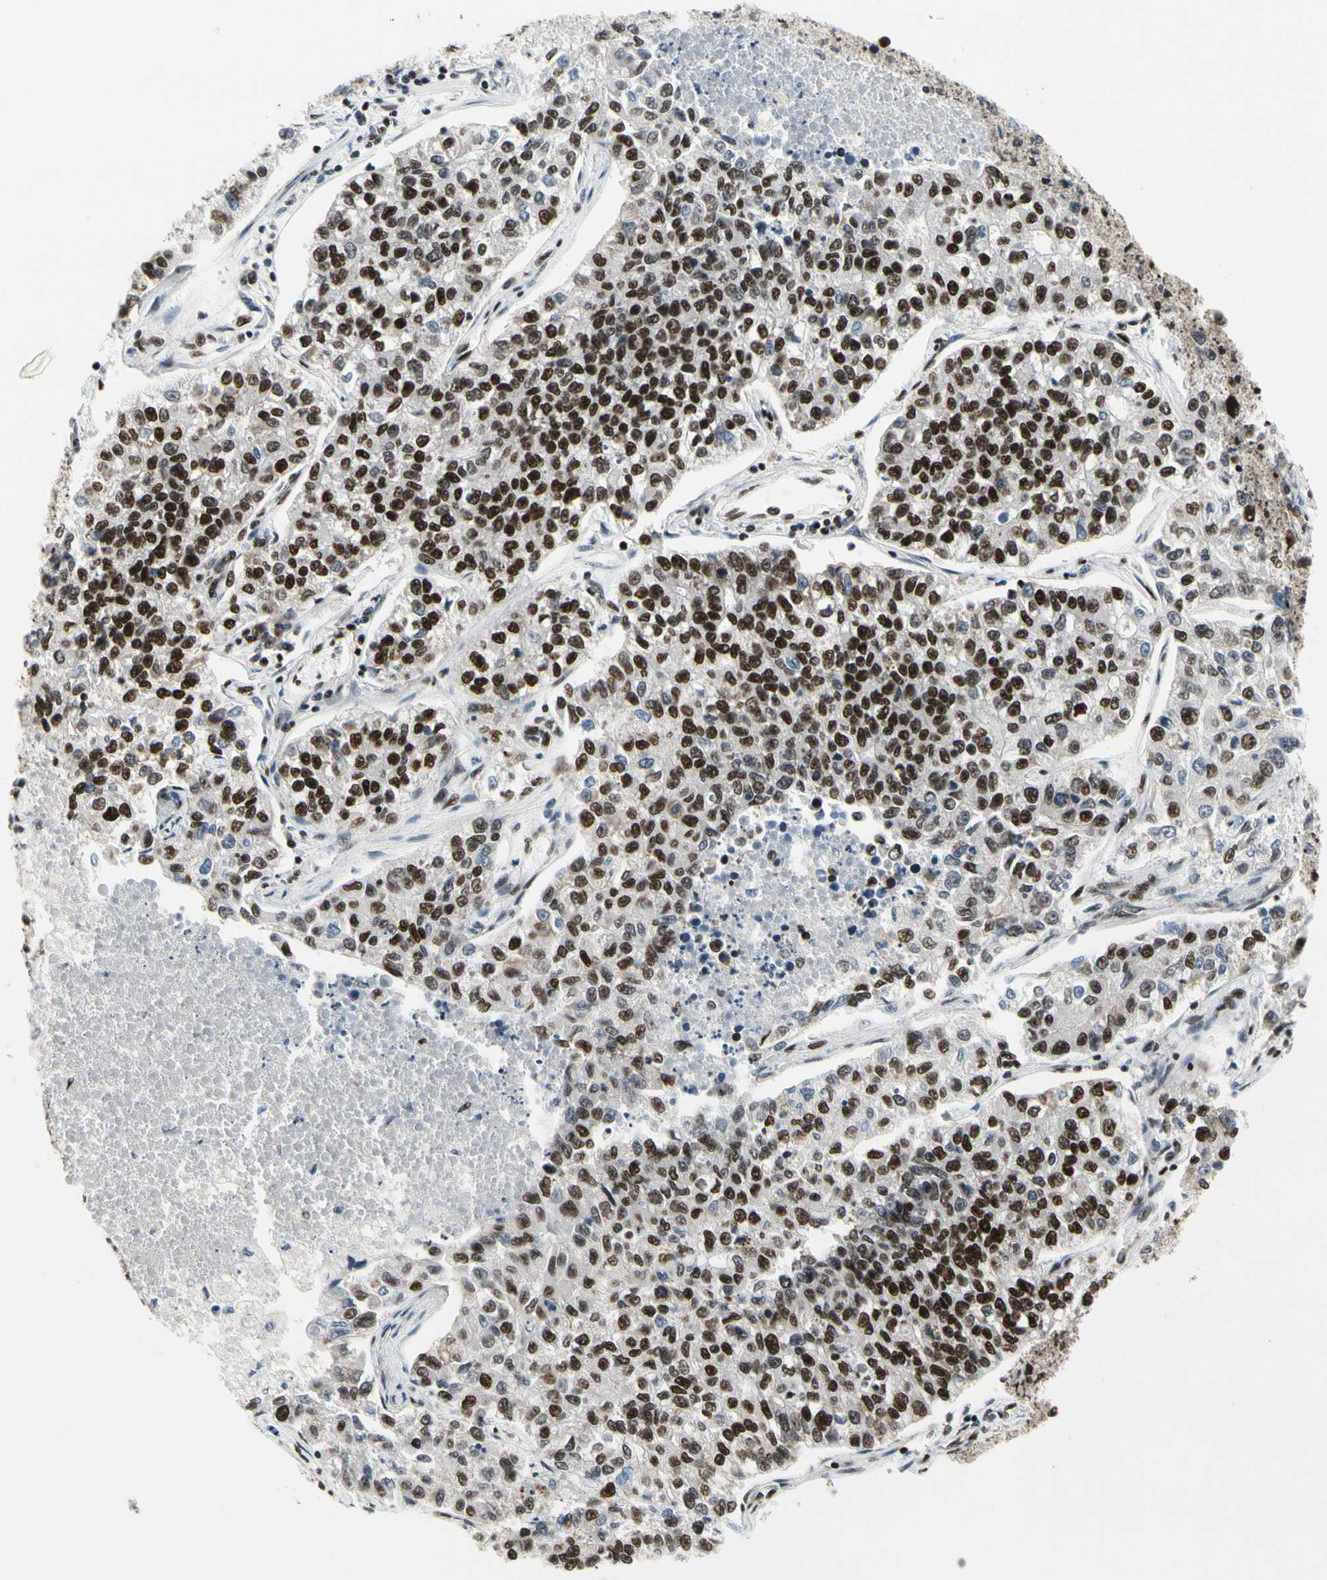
{"staining": {"intensity": "strong", "quantity": ">75%", "location": "nuclear"}, "tissue": "lung cancer", "cell_type": "Tumor cells", "image_type": "cancer", "snomed": [{"axis": "morphology", "description": "Adenocarcinoma, NOS"}, {"axis": "topography", "description": "Lung"}], "caption": "The photomicrograph displays immunohistochemical staining of lung cancer. There is strong nuclear staining is appreciated in approximately >75% of tumor cells.", "gene": "SRSF11", "patient": {"sex": "male", "age": 49}}